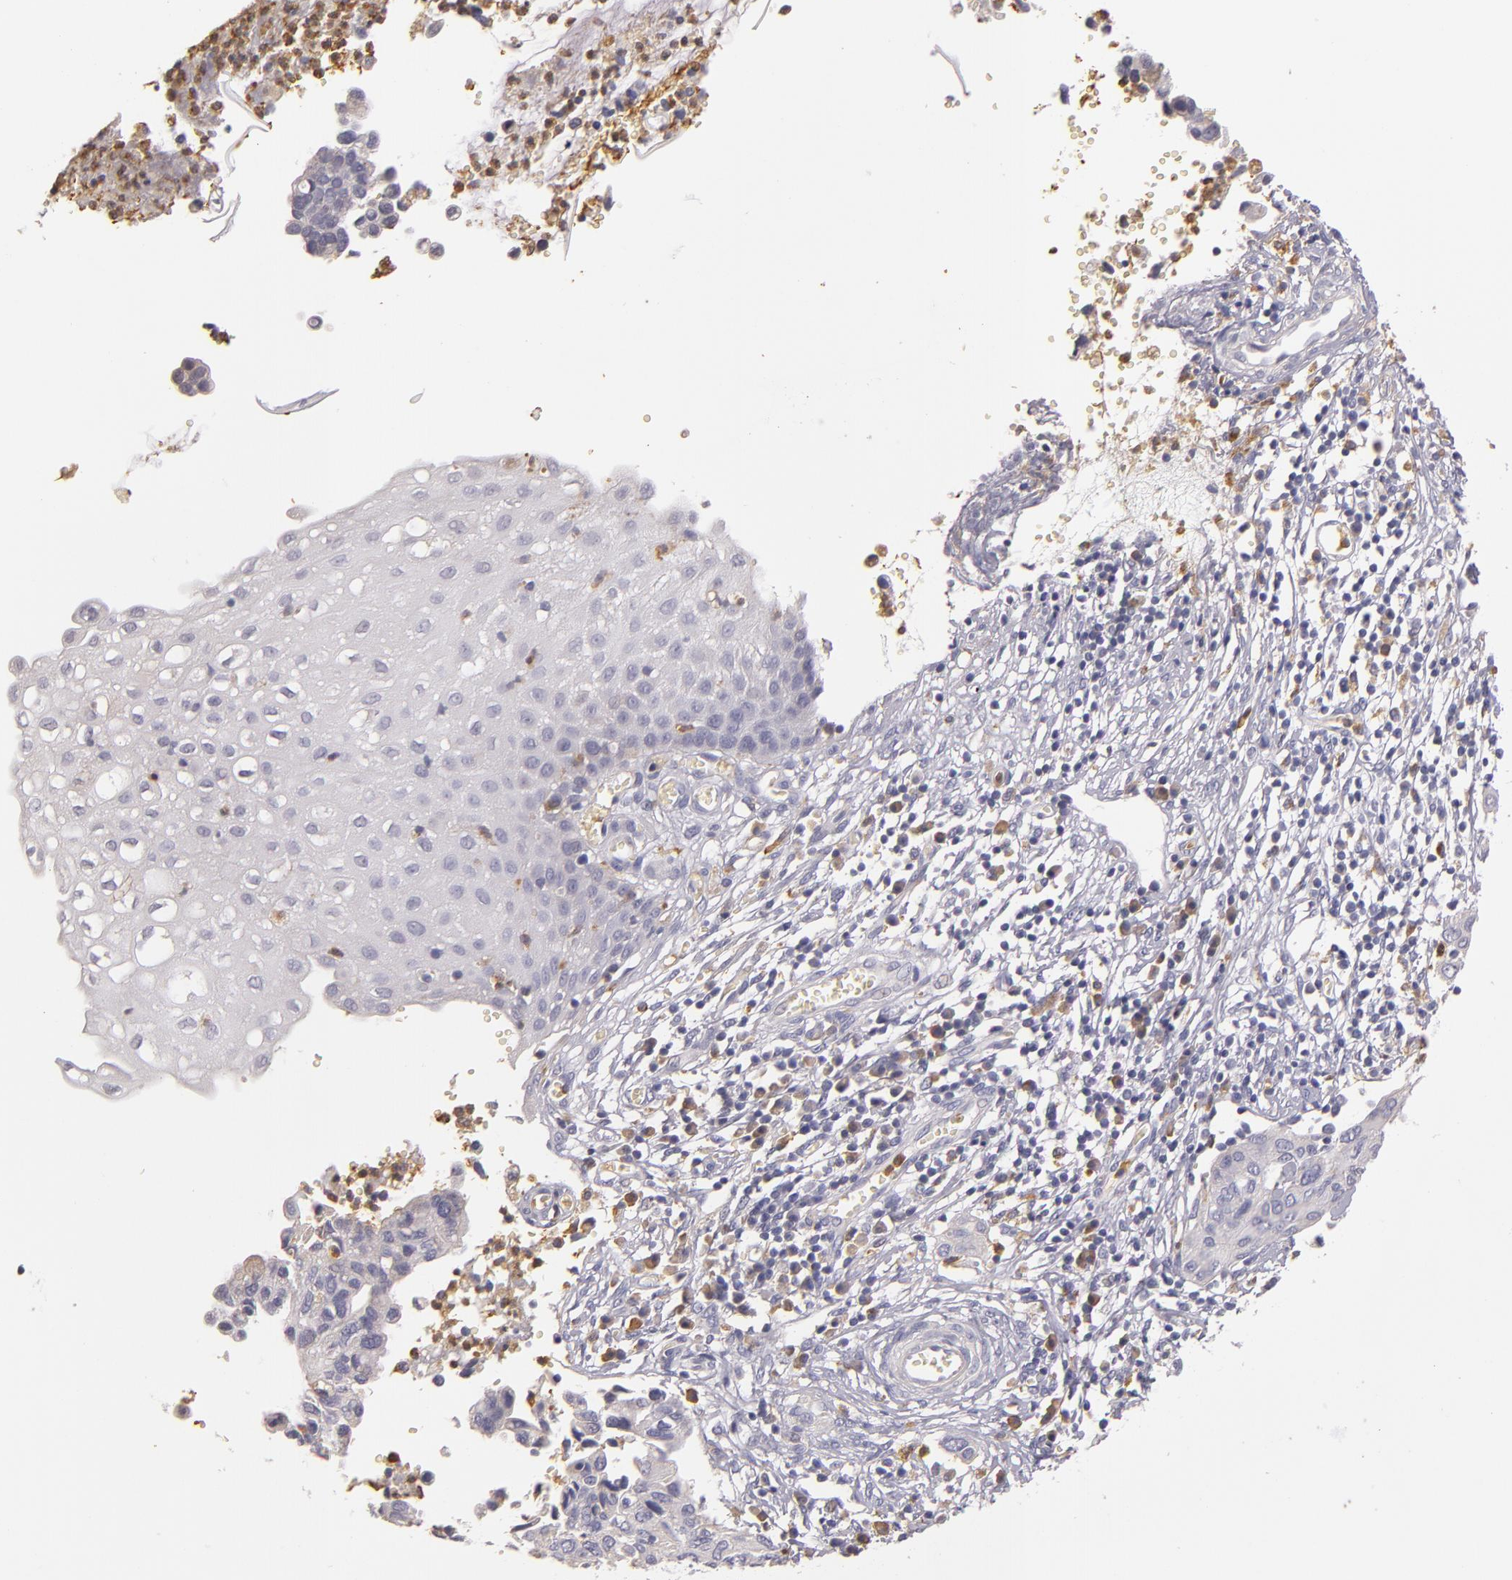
{"staining": {"intensity": "negative", "quantity": "none", "location": "none"}, "tissue": "cervical cancer", "cell_type": "Tumor cells", "image_type": "cancer", "snomed": [{"axis": "morphology", "description": "Normal tissue, NOS"}, {"axis": "morphology", "description": "Squamous cell carcinoma, NOS"}, {"axis": "topography", "description": "Cervix"}], "caption": "A micrograph of human squamous cell carcinoma (cervical) is negative for staining in tumor cells.", "gene": "TLR8", "patient": {"sex": "female", "age": 45}}